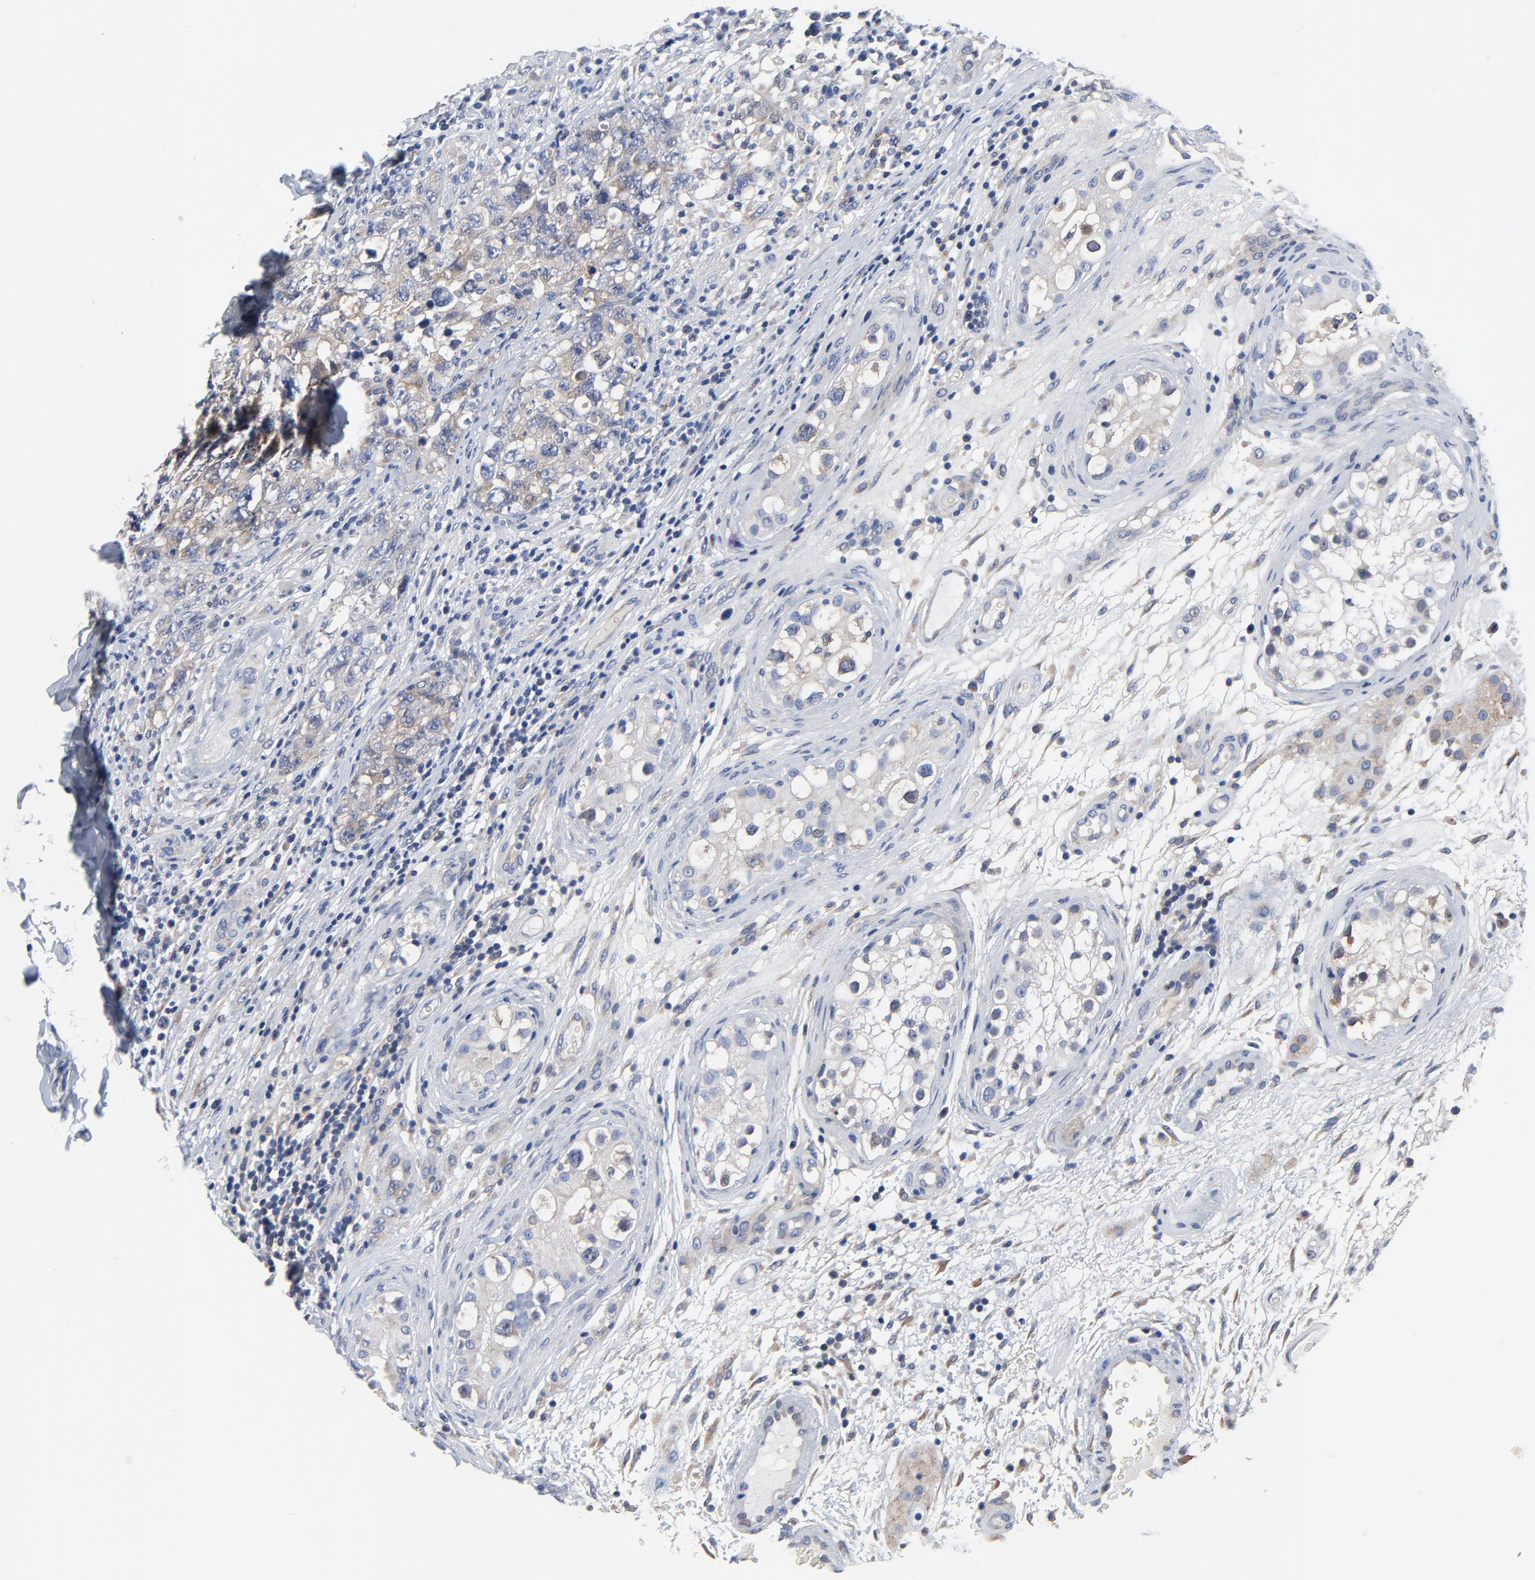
{"staining": {"intensity": "weak", "quantity": "<25%", "location": "cytoplasmic/membranous"}, "tissue": "testis cancer", "cell_type": "Tumor cells", "image_type": "cancer", "snomed": [{"axis": "morphology", "description": "Carcinoma, Embryonal, NOS"}, {"axis": "topography", "description": "Testis"}], "caption": "Immunohistochemistry (IHC) image of neoplastic tissue: human embryonal carcinoma (testis) stained with DAB (3,3'-diaminobenzidine) exhibits no significant protein staining in tumor cells.", "gene": "VAV2", "patient": {"sex": "male", "age": 31}}